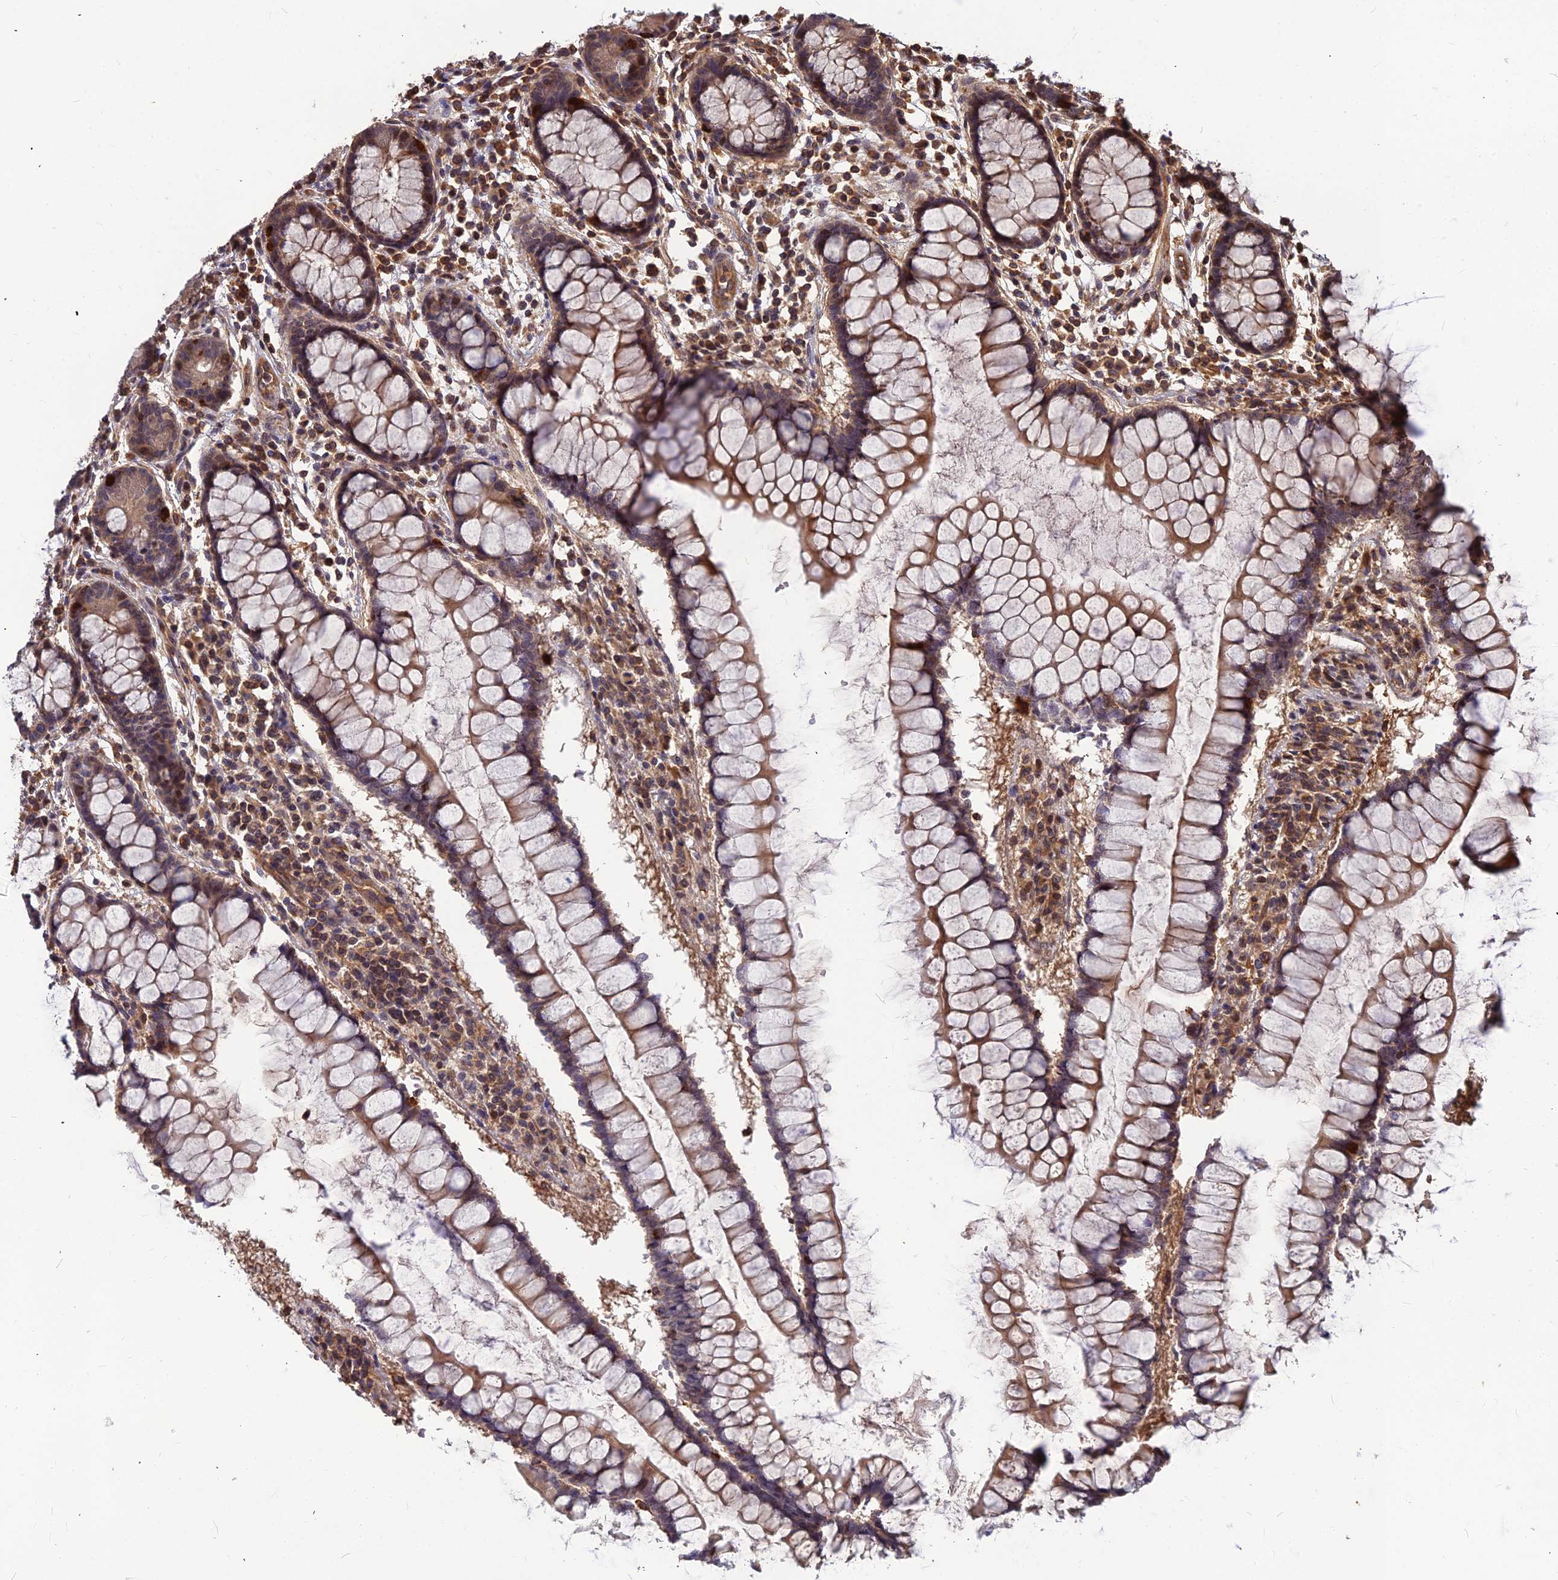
{"staining": {"intensity": "strong", "quantity": ">75%", "location": "cytoplasmic/membranous"}, "tissue": "colon", "cell_type": "Endothelial cells", "image_type": "normal", "snomed": [{"axis": "morphology", "description": "Normal tissue, NOS"}, {"axis": "morphology", "description": "Adenocarcinoma, NOS"}, {"axis": "topography", "description": "Colon"}], "caption": "High-magnification brightfield microscopy of normal colon stained with DAB (3,3'-diaminobenzidine) (brown) and counterstained with hematoxylin (blue). endothelial cells exhibit strong cytoplasmic/membranous expression is appreciated in approximately>75% of cells.", "gene": "ZNF467", "patient": {"sex": "female", "age": 55}}